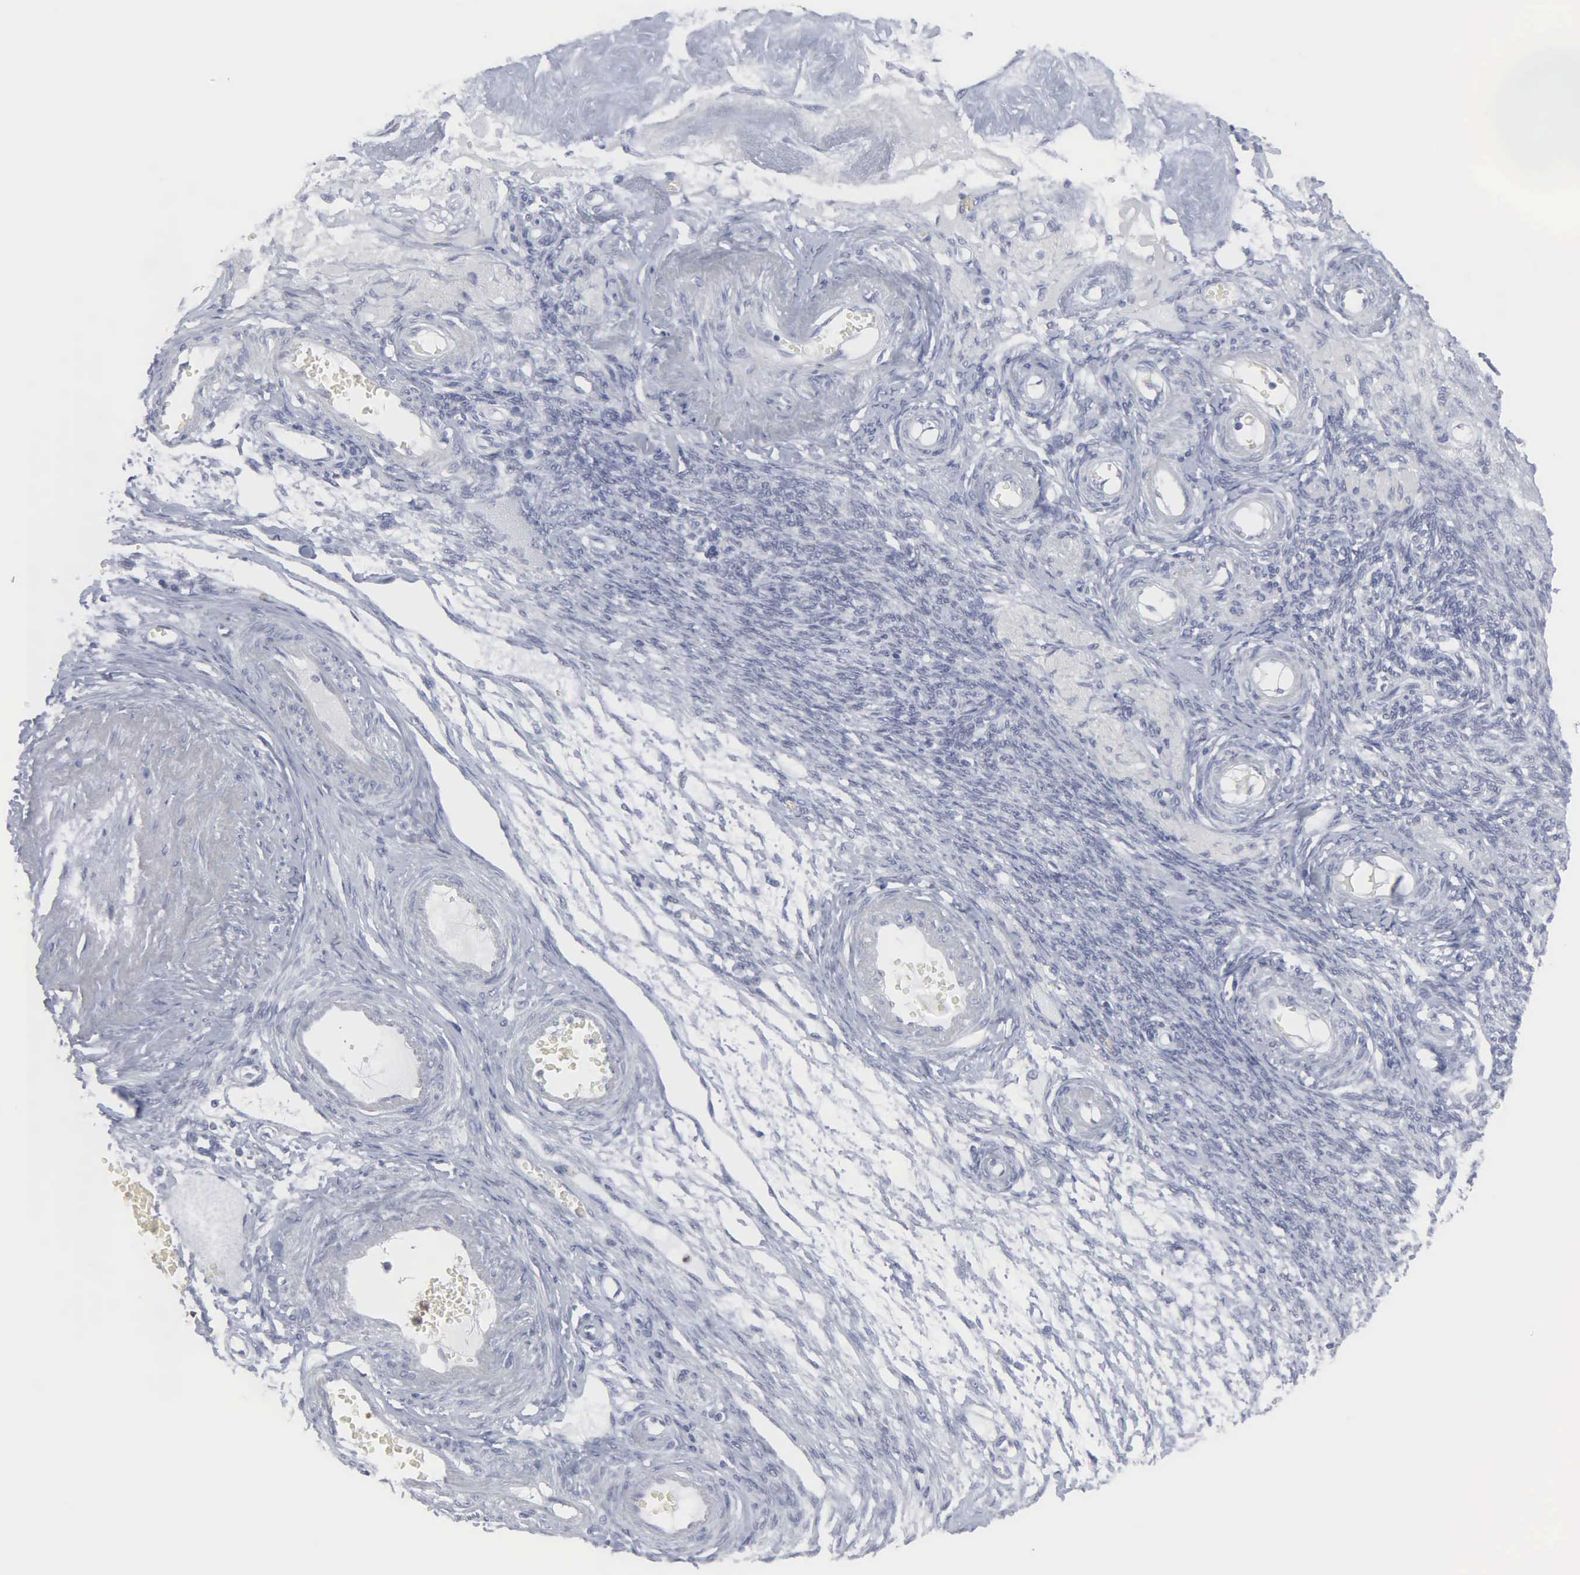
{"staining": {"intensity": "negative", "quantity": "none", "location": "none"}, "tissue": "ovarian cancer", "cell_type": "Tumor cells", "image_type": "cancer", "snomed": [{"axis": "morphology", "description": "Cystadenocarcinoma, mucinous, NOS"}, {"axis": "topography", "description": "Ovary"}], "caption": "Immunohistochemical staining of human ovarian cancer (mucinous cystadenocarcinoma) shows no significant positivity in tumor cells.", "gene": "SPIN3", "patient": {"sex": "female", "age": 57}}